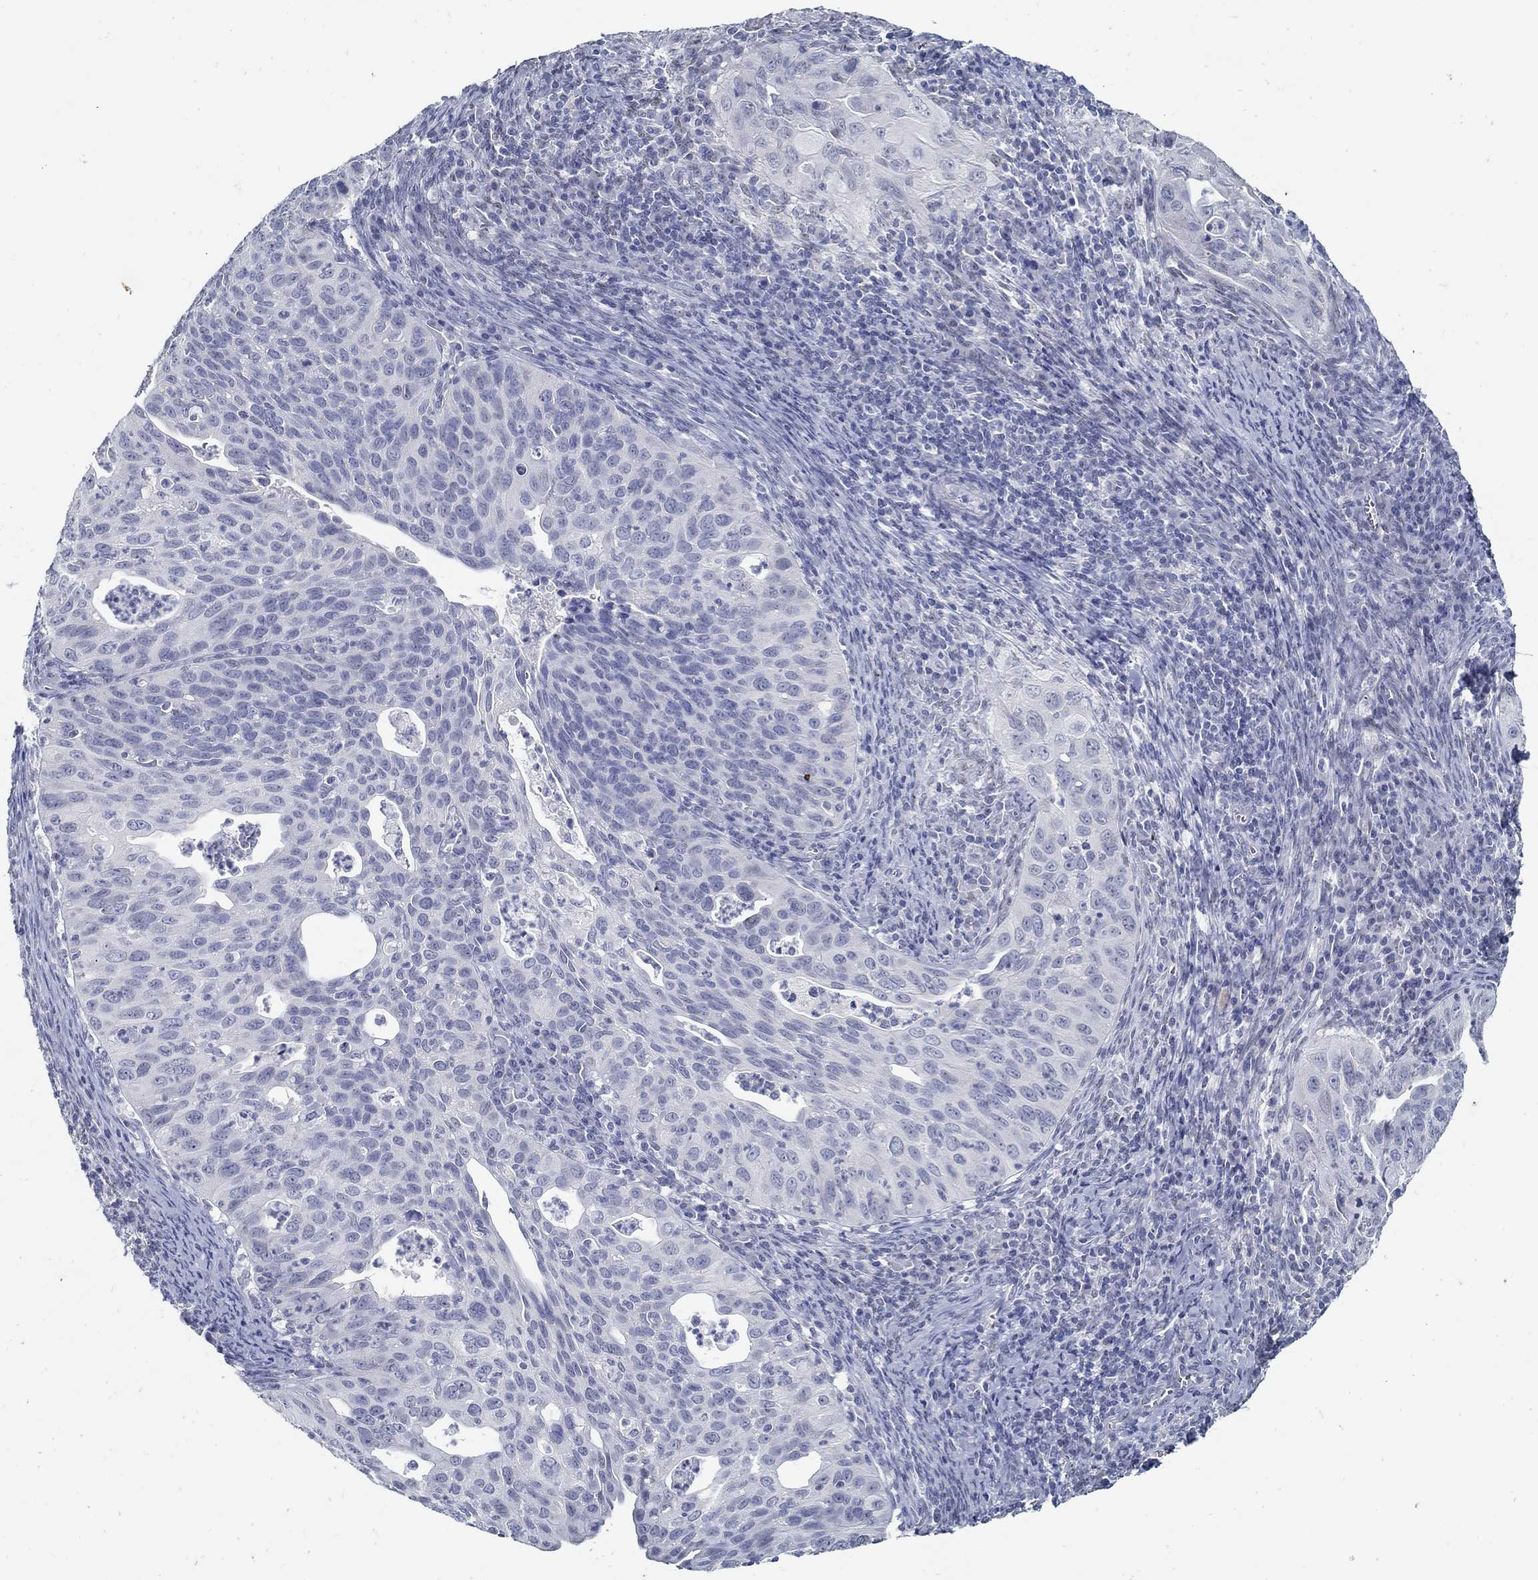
{"staining": {"intensity": "negative", "quantity": "none", "location": "none"}, "tissue": "cervical cancer", "cell_type": "Tumor cells", "image_type": "cancer", "snomed": [{"axis": "morphology", "description": "Squamous cell carcinoma, NOS"}, {"axis": "topography", "description": "Cervix"}], "caption": "An image of cervical squamous cell carcinoma stained for a protein reveals no brown staining in tumor cells.", "gene": "USP29", "patient": {"sex": "female", "age": 26}}